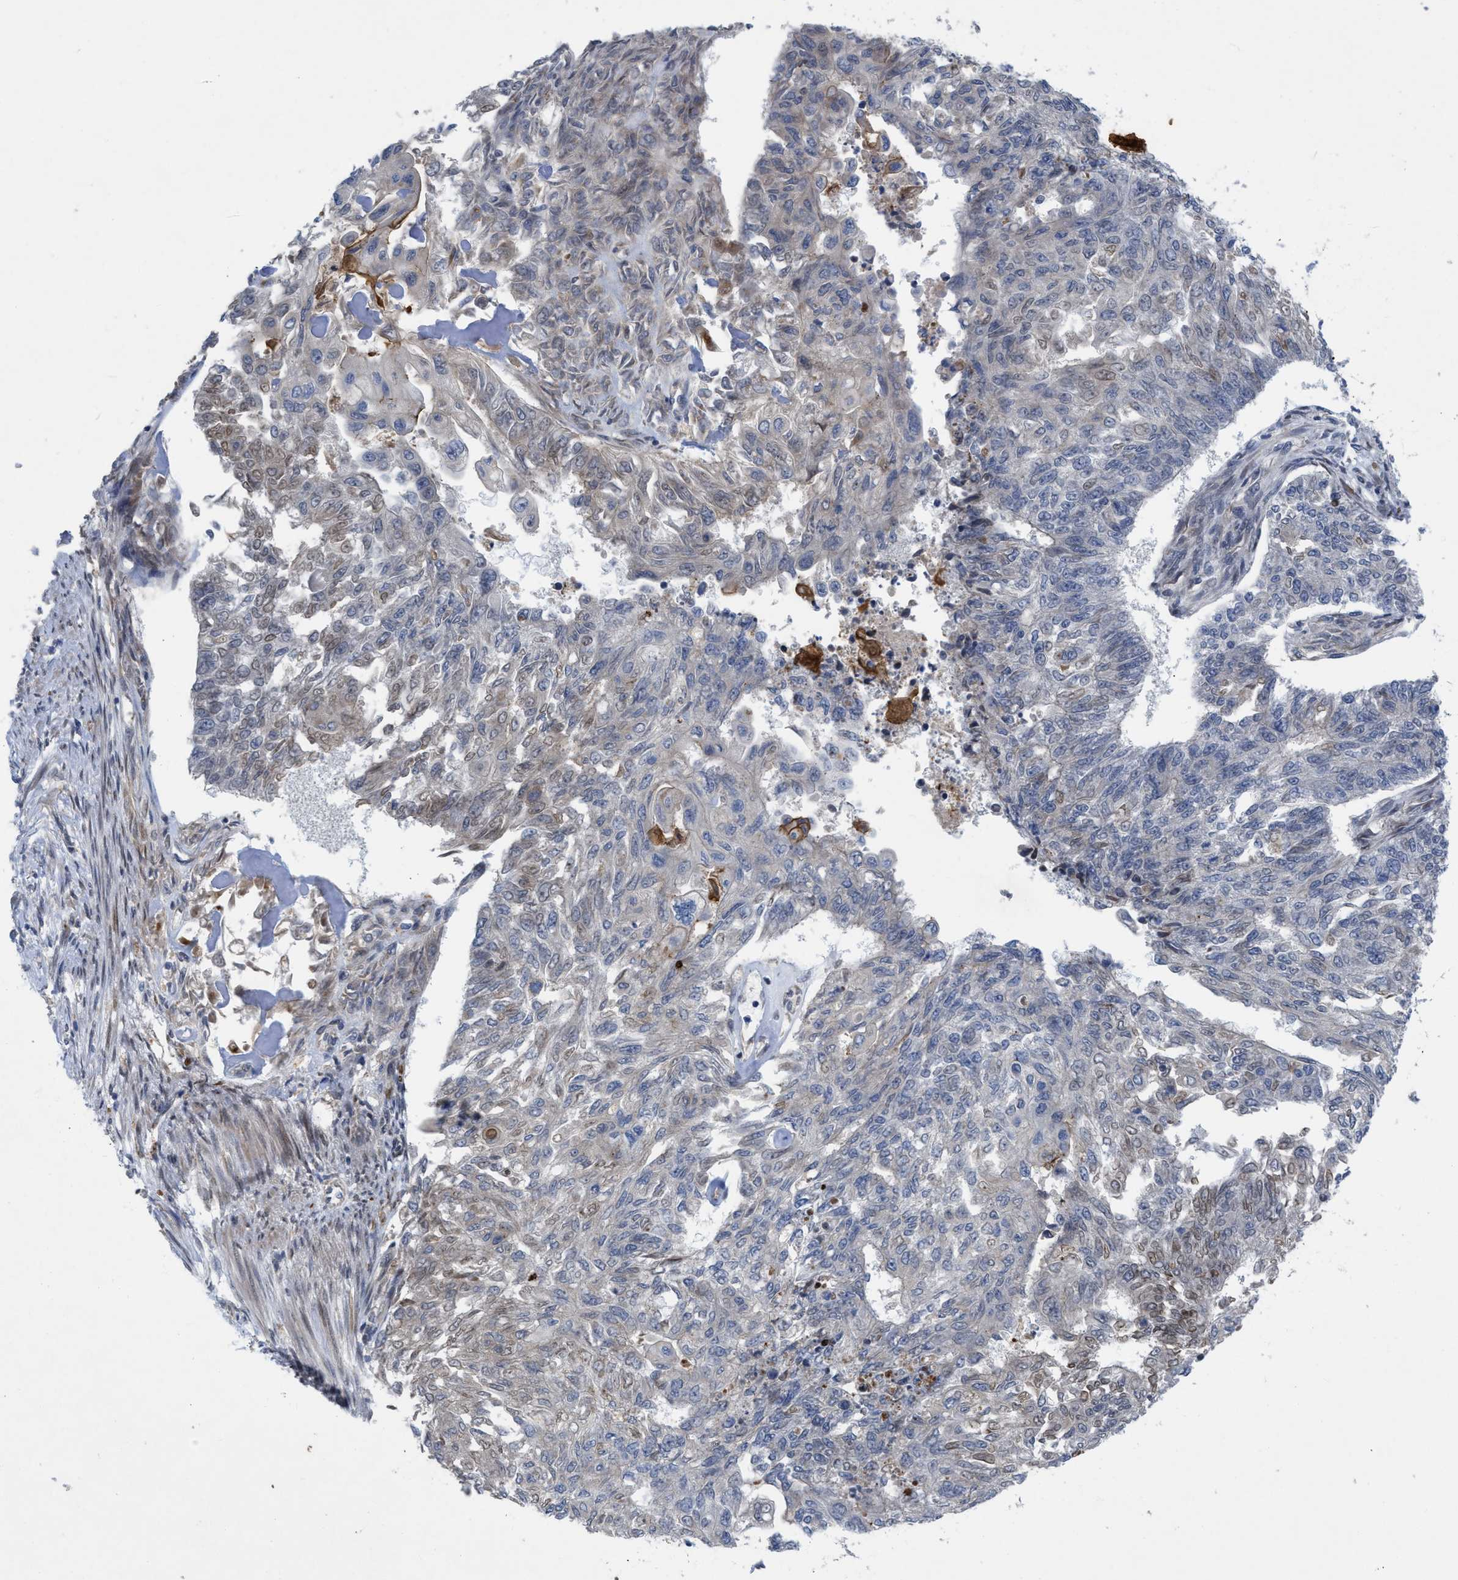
{"staining": {"intensity": "negative", "quantity": "none", "location": "none"}, "tissue": "endometrial cancer", "cell_type": "Tumor cells", "image_type": "cancer", "snomed": [{"axis": "morphology", "description": "Adenocarcinoma, NOS"}, {"axis": "topography", "description": "Endometrium"}], "caption": "Tumor cells are negative for protein expression in human endometrial cancer (adenocarcinoma).", "gene": "NDEL1", "patient": {"sex": "female", "age": 32}}